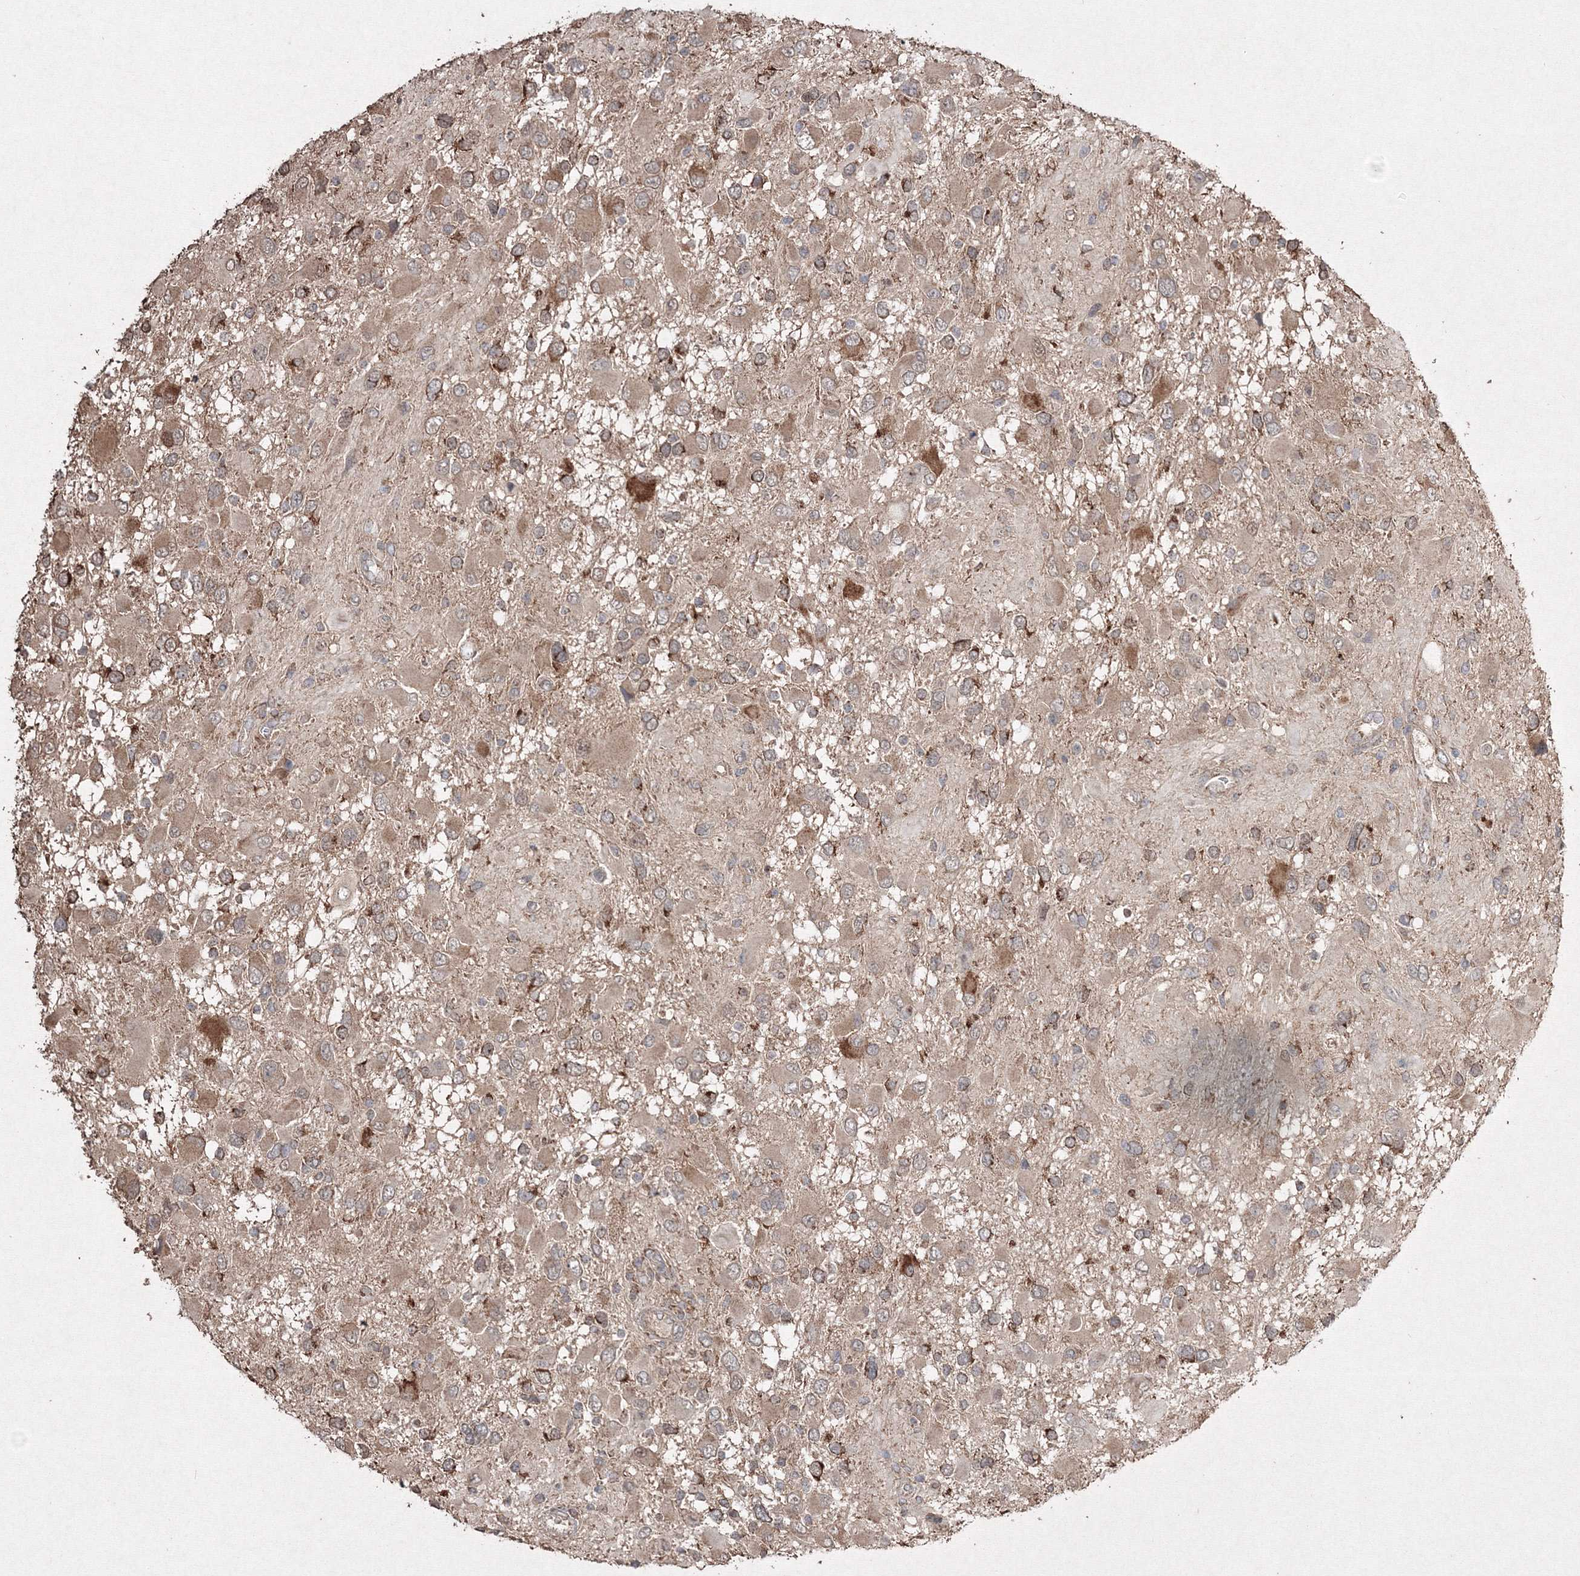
{"staining": {"intensity": "moderate", "quantity": "25%-75%", "location": "cytoplasmic/membranous"}, "tissue": "glioma", "cell_type": "Tumor cells", "image_type": "cancer", "snomed": [{"axis": "morphology", "description": "Glioma, malignant, High grade"}, {"axis": "topography", "description": "Brain"}], "caption": "Glioma tissue shows moderate cytoplasmic/membranous staining in approximately 25%-75% of tumor cells, visualized by immunohistochemistry.", "gene": "GRSF1", "patient": {"sex": "male", "age": 53}}